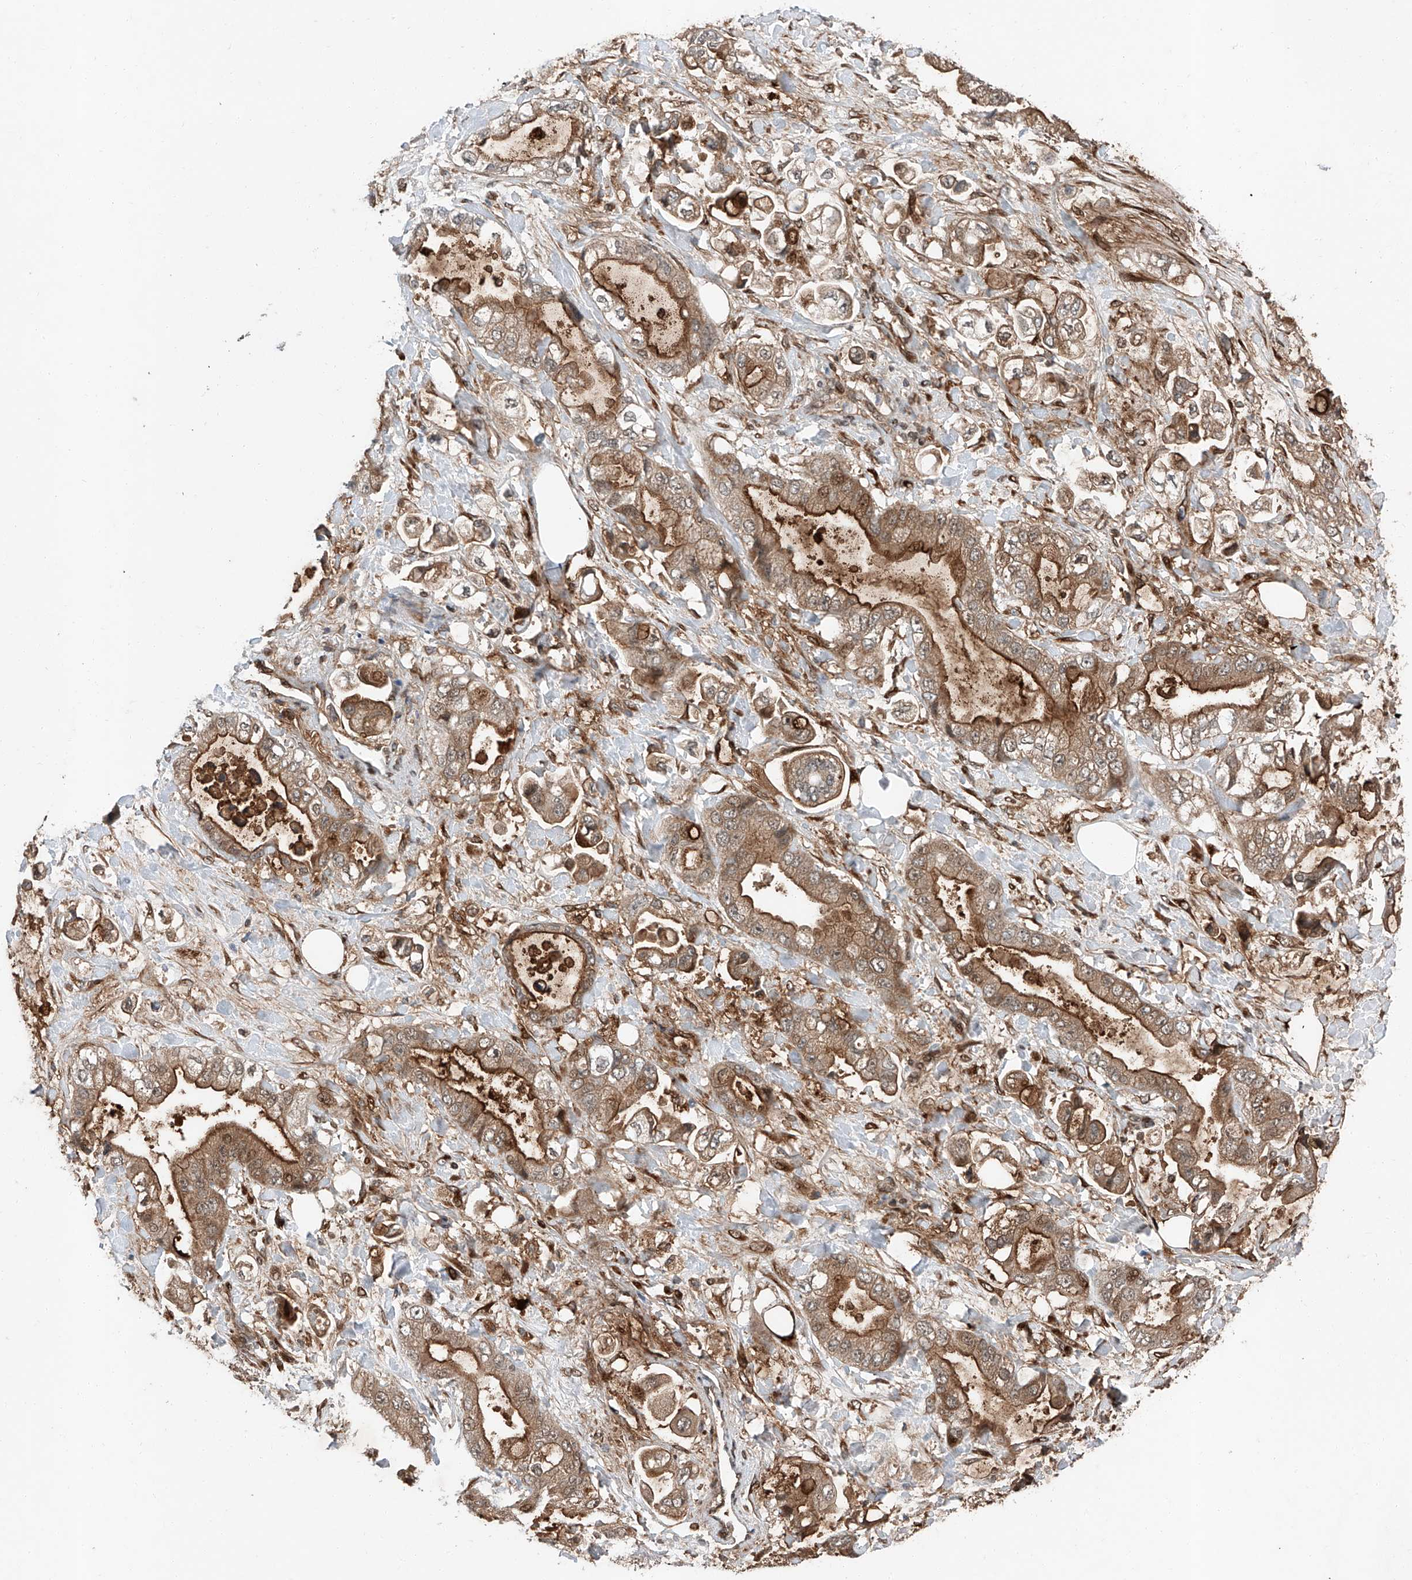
{"staining": {"intensity": "strong", "quantity": "25%-75%", "location": "cytoplasmic/membranous"}, "tissue": "stomach cancer", "cell_type": "Tumor cells", "image_type": "cancer", "snomed": [{"axis": "morphology", "description": "Adenocarcinoma, NOS"}, {"axis": "topography", "description": "Stomach"}], "caption": "Tumor cells display high levels of strong cytoplasmic/membranous positivity in approximately 25%-75% of cells in human stomach cancer.", "gene": "ZFP28", "patient": {"sex": "male", "age": 62}}